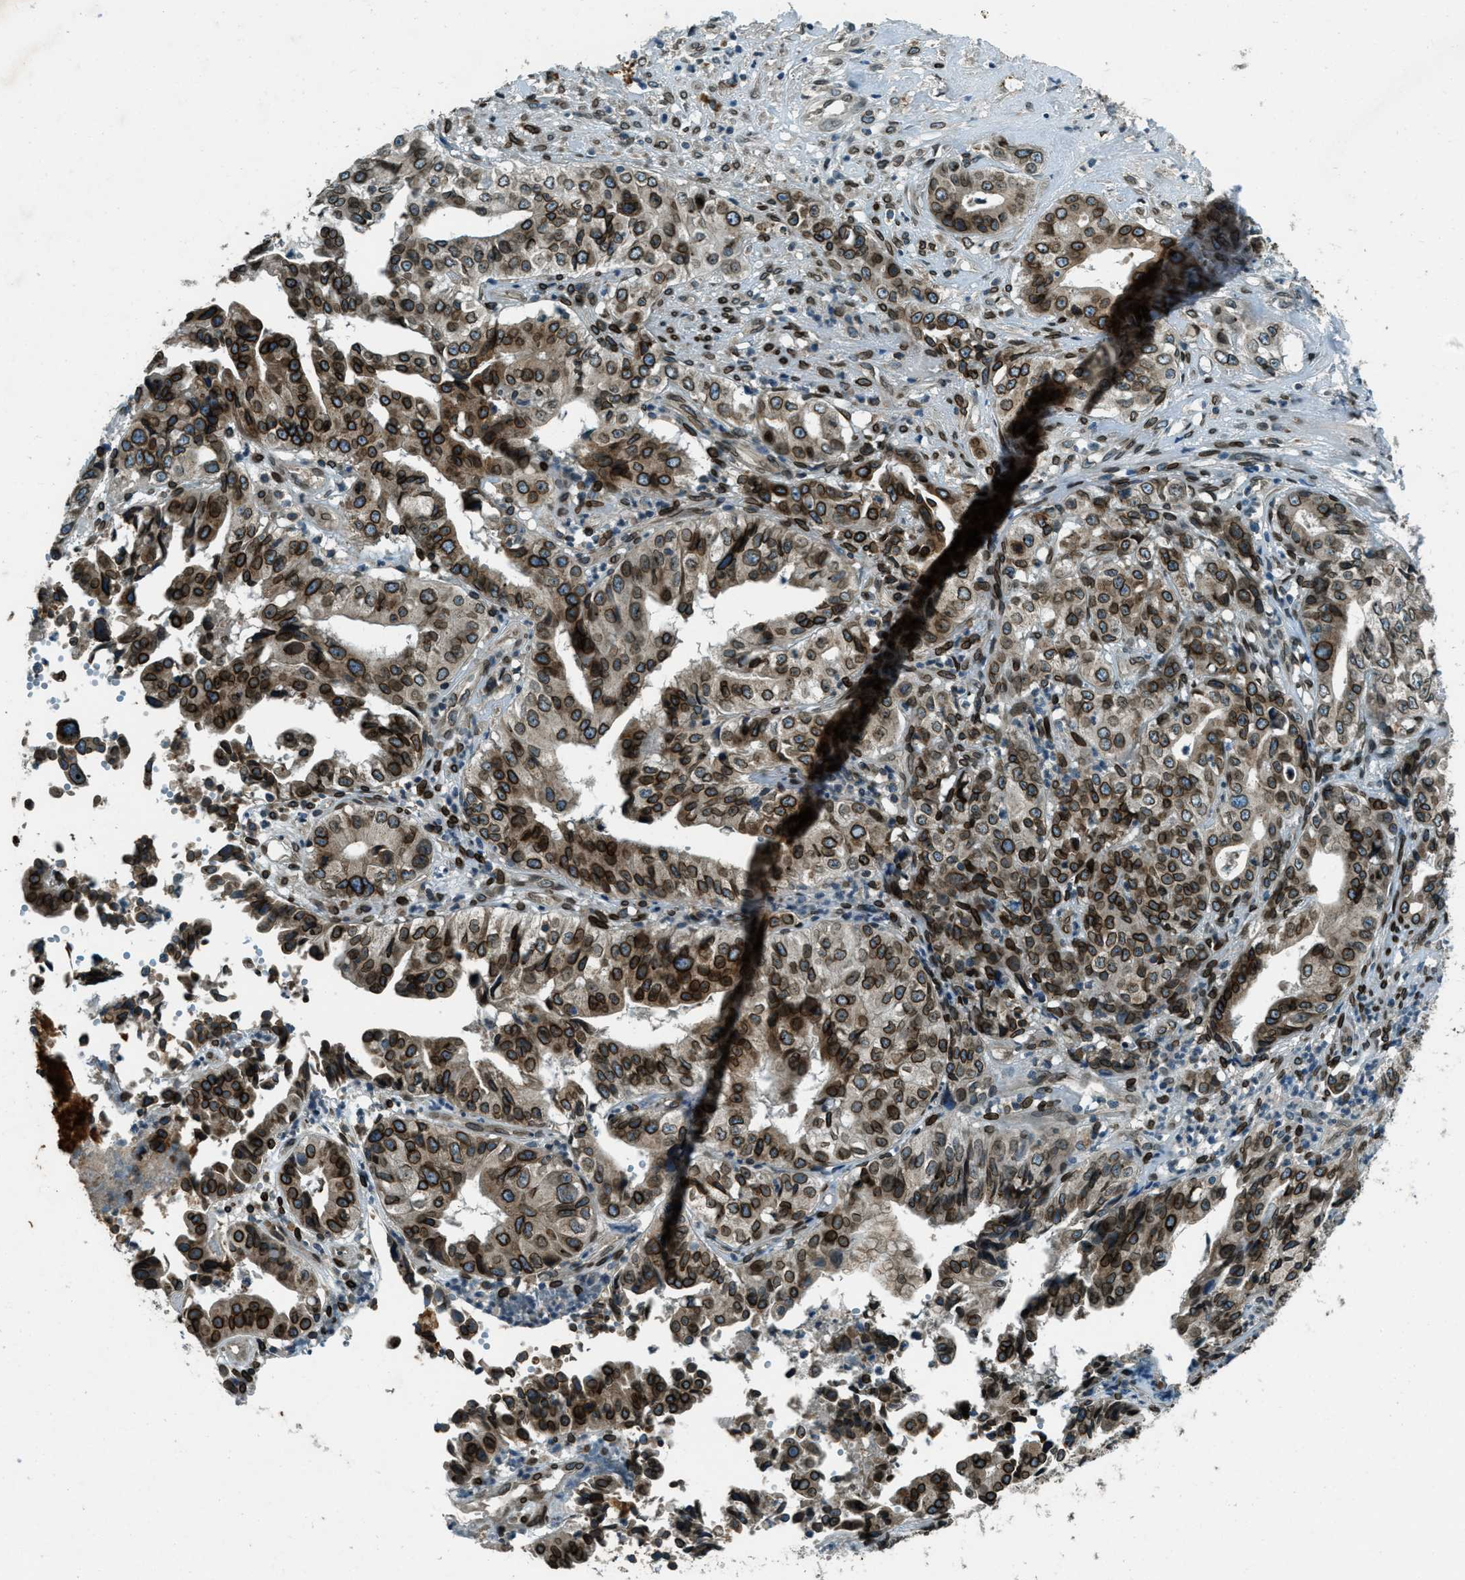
{"staining": {"intensity": "strong", "quantity": ">75%", "location": "cytoplasmic/membranous,nuclear"}, "tissue": "liver cancer", "cell_type": "Tumor cells", "image_type": "cancer", "snomed": [{"axis": "morphology", "description": "Cholangiocarcinoma"}, {"axis": "topography", "description": "Liver"}], "caption": "Immunohistochemistry micrograph of neoplastic tissue: human liver cancer (cholangiocarcinoma) stained using immunohistochemistry (IHC) exhibits high levels of strong protein expression localized specifically in the cytoplasmic/membranous and nuclear of tumor cells, appearing as a cytoplasmic/membranous and nuclear brown color.", "gene": "LEMD2", "patient": {"sex": "female", "age": 61}}